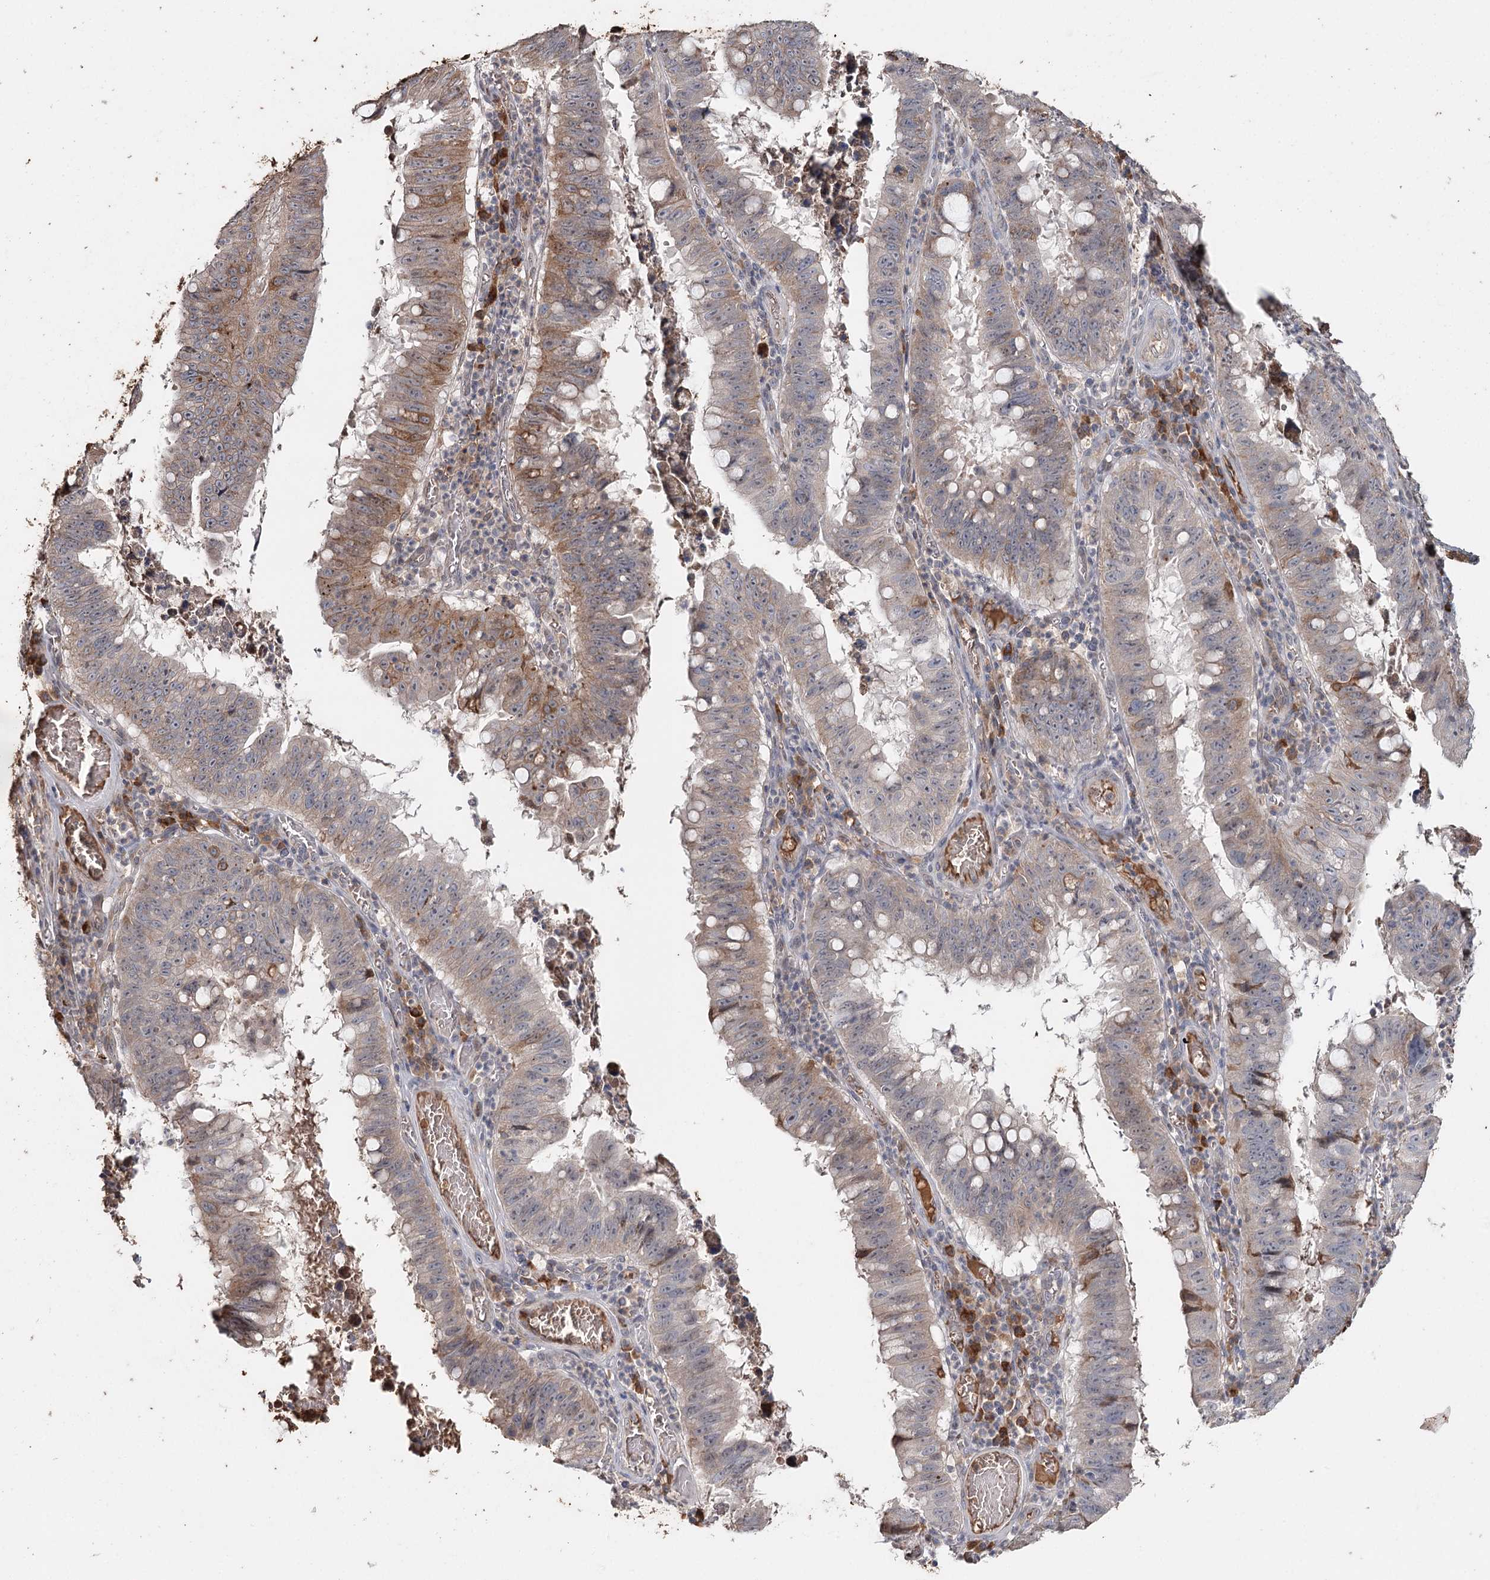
{"staining": {"intensity": "moderate", "quantity": "<25%", "location": "cytoplasmic/membranous"}, "tissue": "stomach cancer", "cell_type": "Tumor cells", "image_type": "cancer", "snomed": [{"axis": "morphology", "description": "Adenocarcinoma, NOS"}, {"axis": "topography", "description": "Stomach"}], "caption": "Brown immunohistochemical staining in human adenocarcinoma (stomach) reveals moderate cytoplasmic/membranous expression in approximately <25% of tumor cells.", "gene": "SYVN1", "patient": {"sex": "male", "age": 59}}